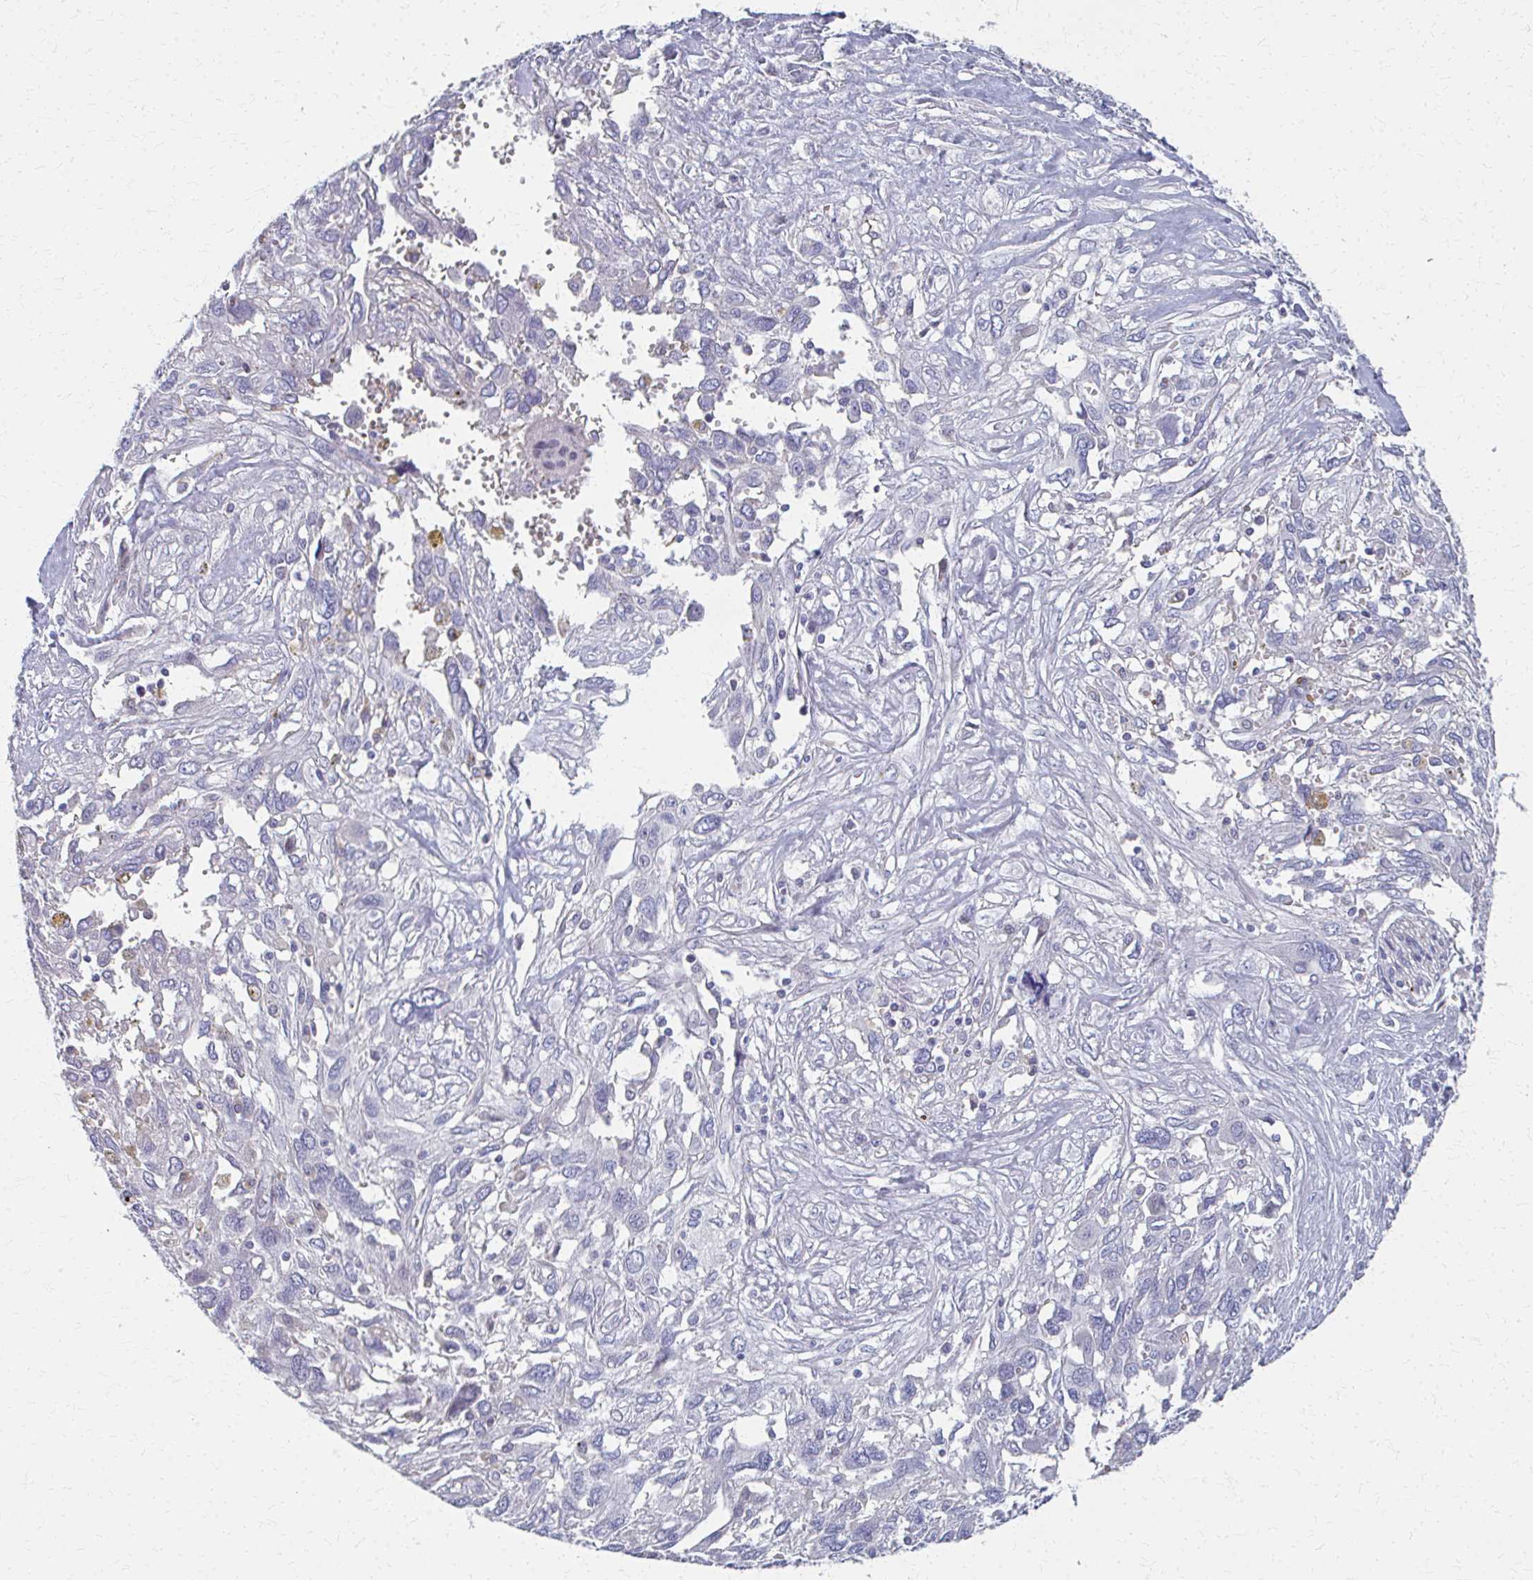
{"staining": {"intensity": "negative", "quantity": "none", "location": "none"}, "tissue": "pancreatic cancer", "cell_type": "Tumor cells", "image_type": "cancer", "snomed": [{"axis": "morphology", "description": "Adenocarcinoma, NOS"}, {"axis": "topography", "description": "Pancreas"}], "caption": "Immunohistochemistry (IHC) image of neoplastic tissue: human adenocarcinoma (pancreatic) stained with DAB (3,3'-diaminobenzidine) displays no significant protein positivity in tumor cells. (Stains: DAB (3,3'-diaminobenzidine) immunohistochemistry (IHC) with hematoxylin counter stain, Microscopy: brightfield microscopy at high magnification).", "gene": "MS4A2", "patient": {"sex": "female", "age": 47}}